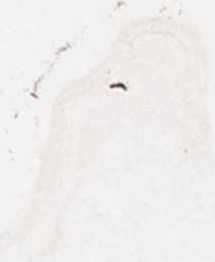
{"staining": {"intensity": "moderate", "quantity": ">75%", "location": "cytoplasmic/membranous"}, "tissue": "melanoma", "cell_type": "Tumor cells", "image_type": "cancer", "snomed": [{"axis": "morphology", "description": "Malignant melanoma, NOS"}, {"axis": "topography", "description": "Skin"}], "caption": "Human melanoma stained with a protein marker reveals moderate staining in tumor cells.", "gene": "KIF18A", "patient": {"sex": "male", "age": 53}}